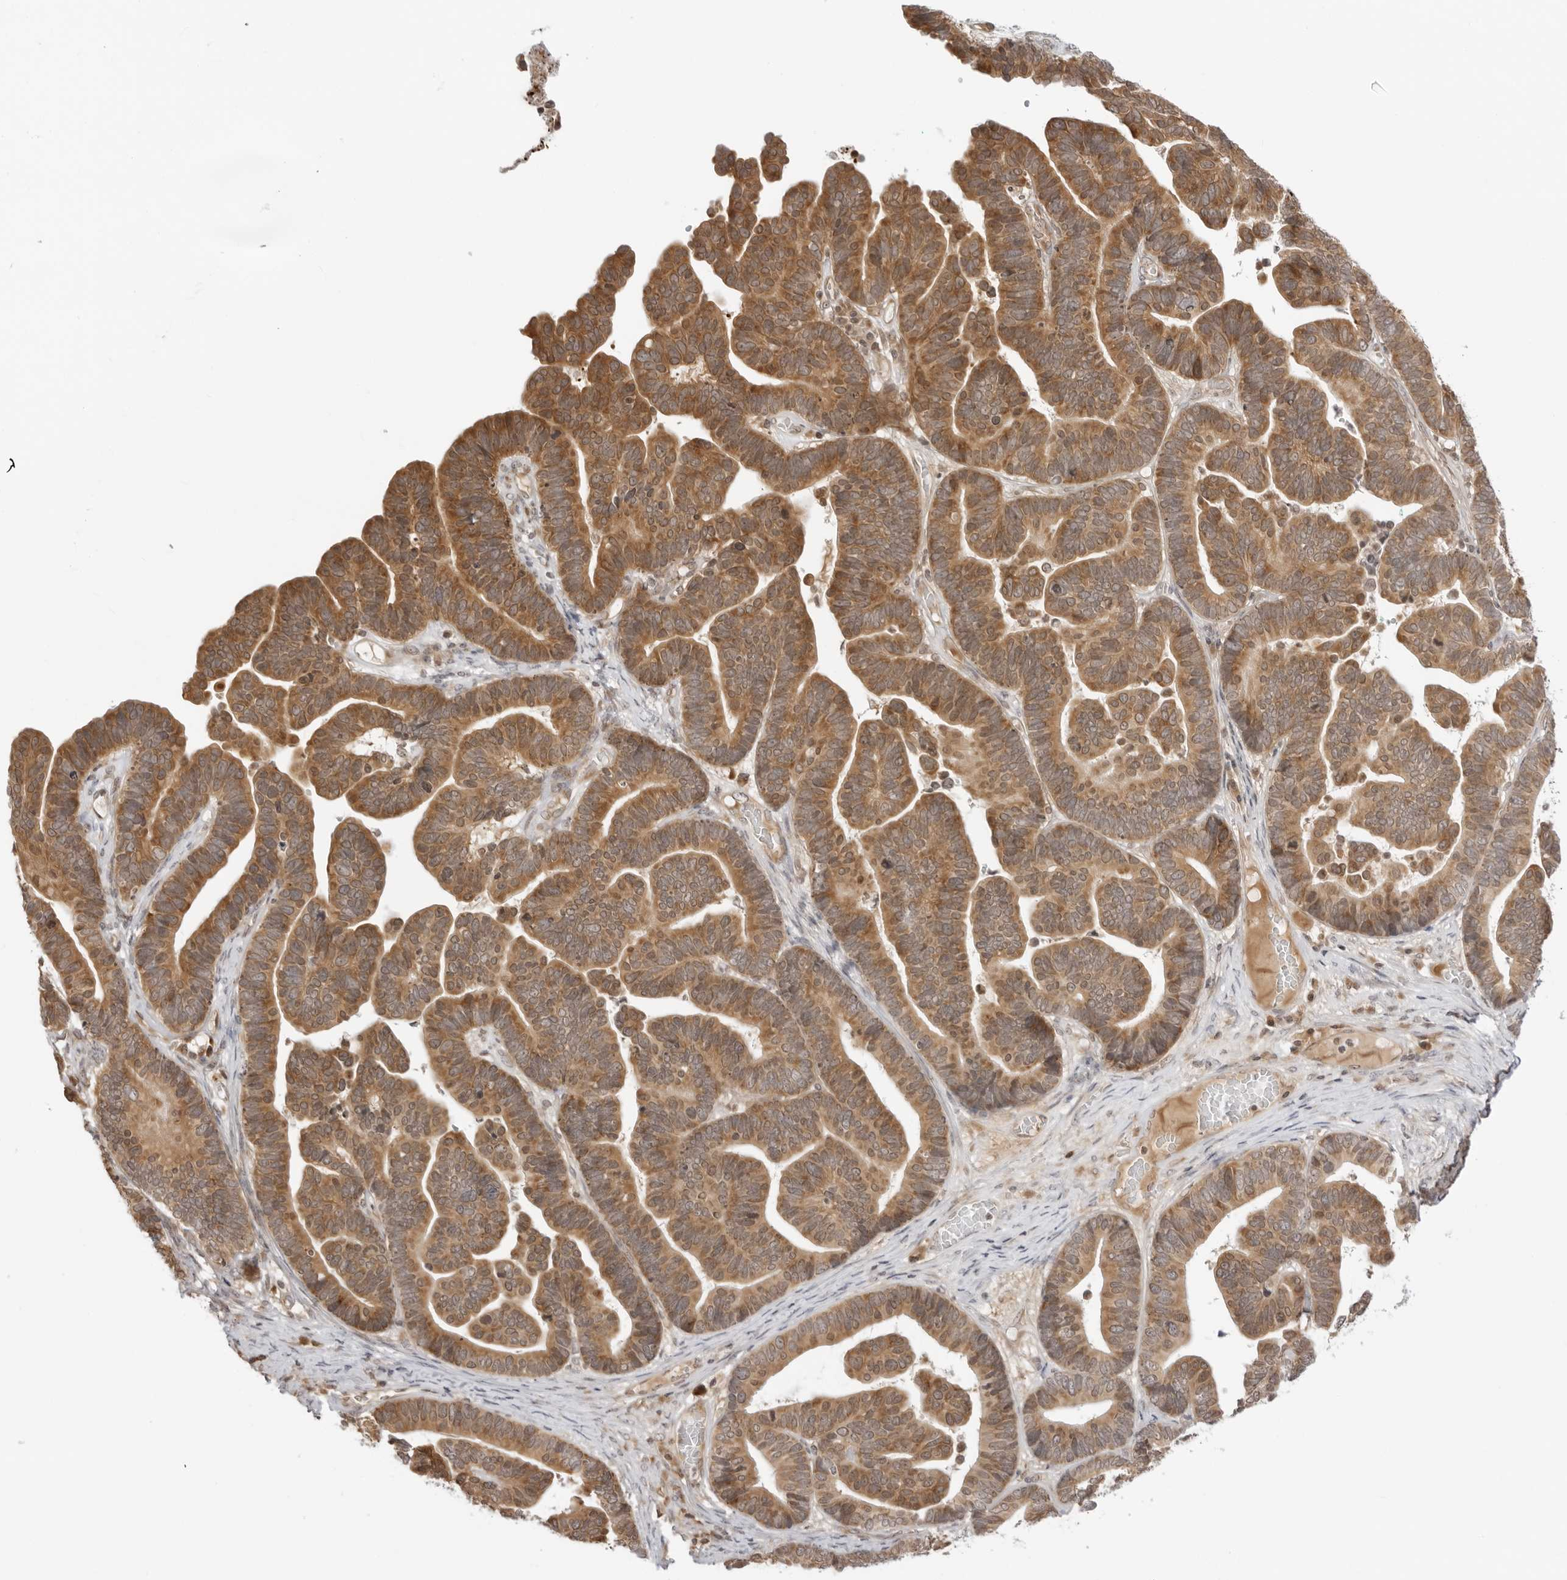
{"staining": {"intensity": "moderate", "quantity": ">75%", "location": "cytoplasmic/membranous"}, "tissue": "ovarian cancer", "cell_type": "Tumor cells", "image_type": "cancer", "snomed": [{"axis": "morphology", "description": "Cystadenocarcinoma, serous, NOS"}, {"axis": "topography", "description": "Ovary"}], "caption": "Serous cystadenocarcinoma (ovarian) stained for a protein reveals moderate cytoplasmic/membranous positivity in tumor cells.", "gene": "PRRC2C", "patient": {"sex": "female", "age": 56}}